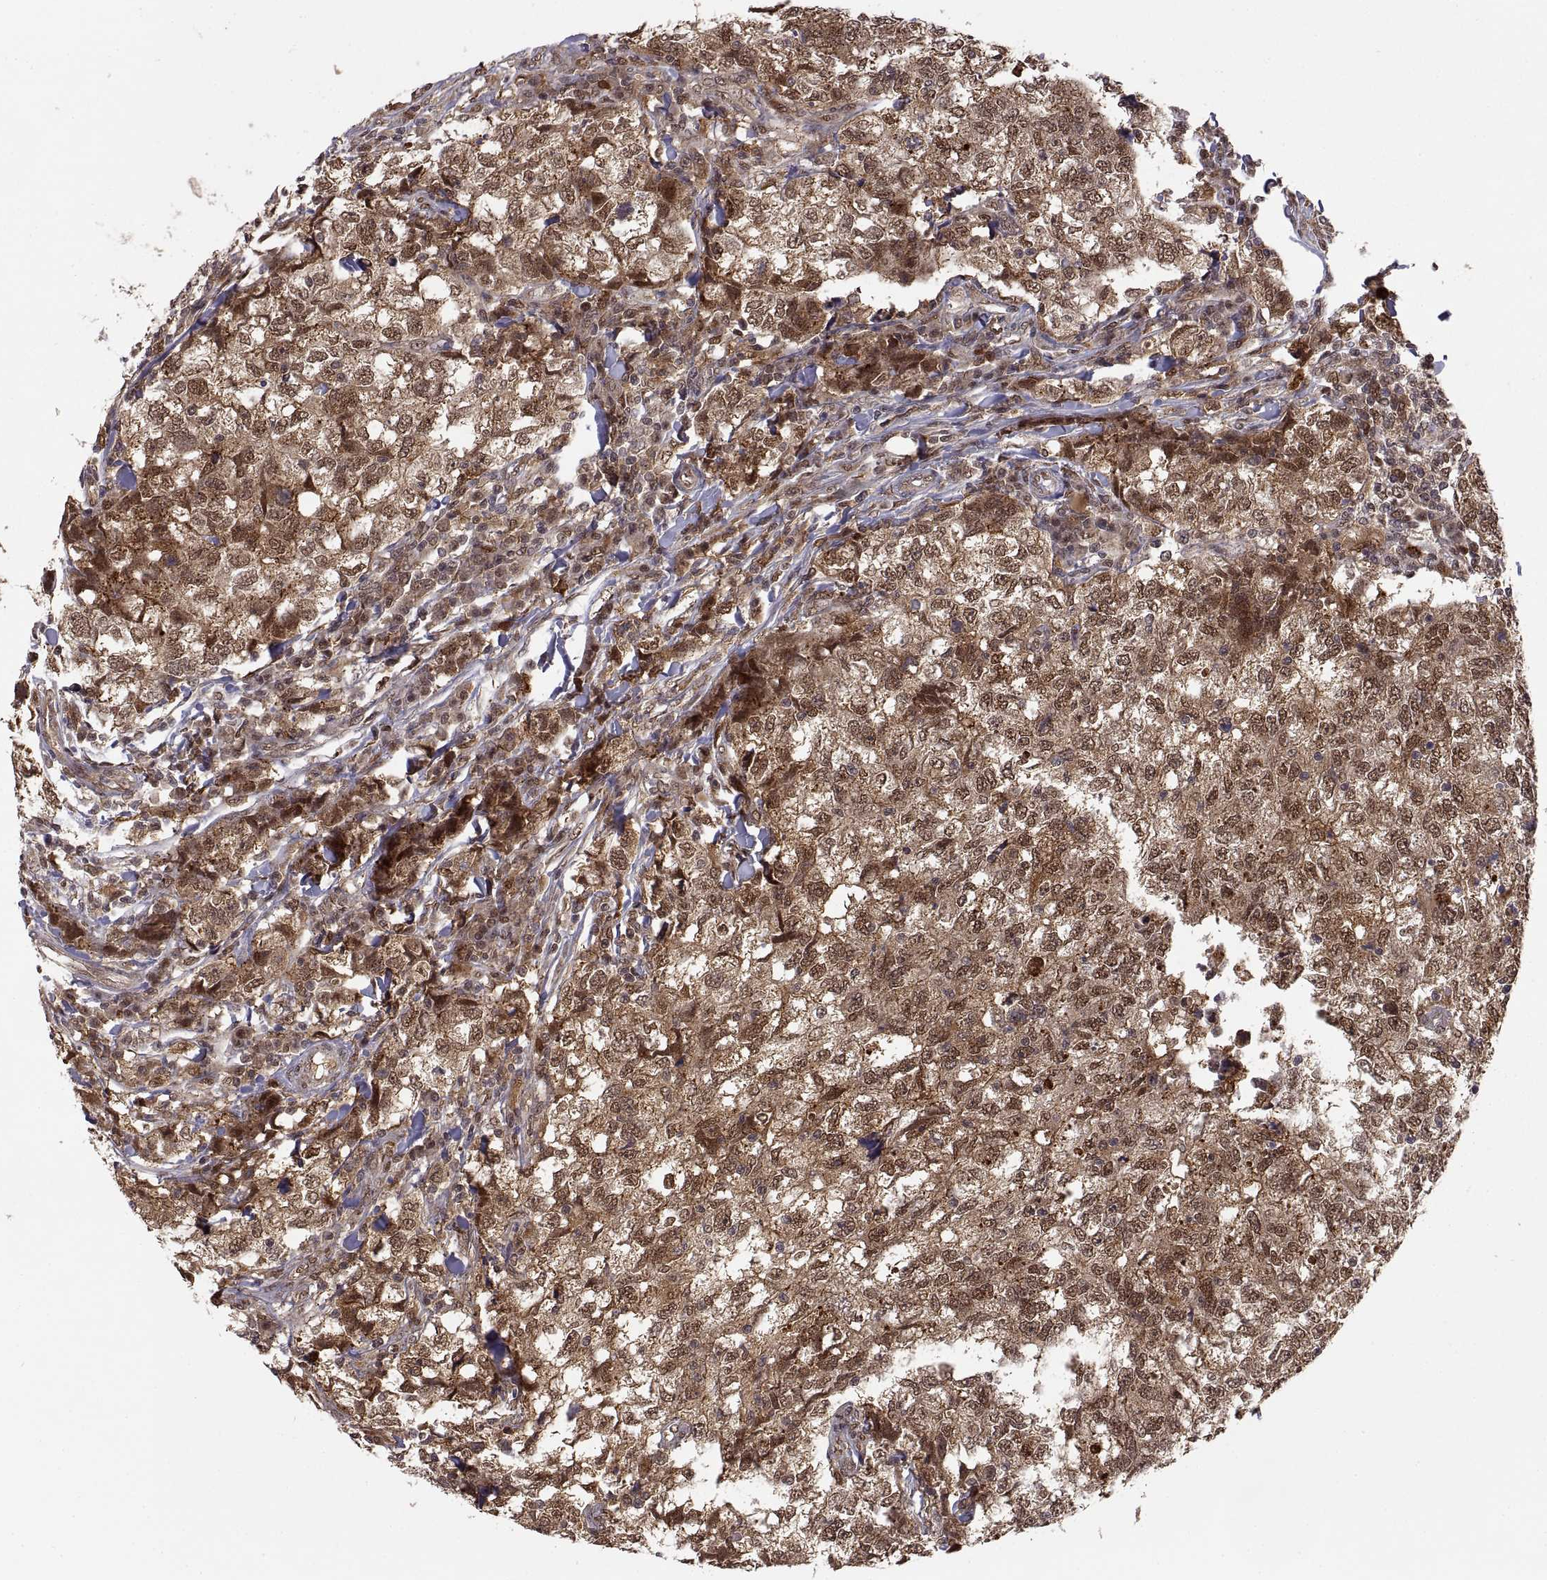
{"staining": {"intensity": "strong", "quantity": ">75%", "location": "cytoplasmic/membranous,nuclear"}, "tissue": "breast cancer", "cell_type": "Tumor cells", "image_type": "cancer", "snomed": [{"axis": "morphology", "description": "Duct carcinoma"}, {"axis": "topography", "description": "Breast"}], "caption": "Protein expression analysis of breast intraductal carcinoma demonstrates strong cytoplasmic/membranous and nuclear staining in about >75% of tumor cells. (DAB = brown stain, brightfield microscopy at high magnification).", "gene": "PSMC2", "patient": {"sex": "female", "age": 30}}